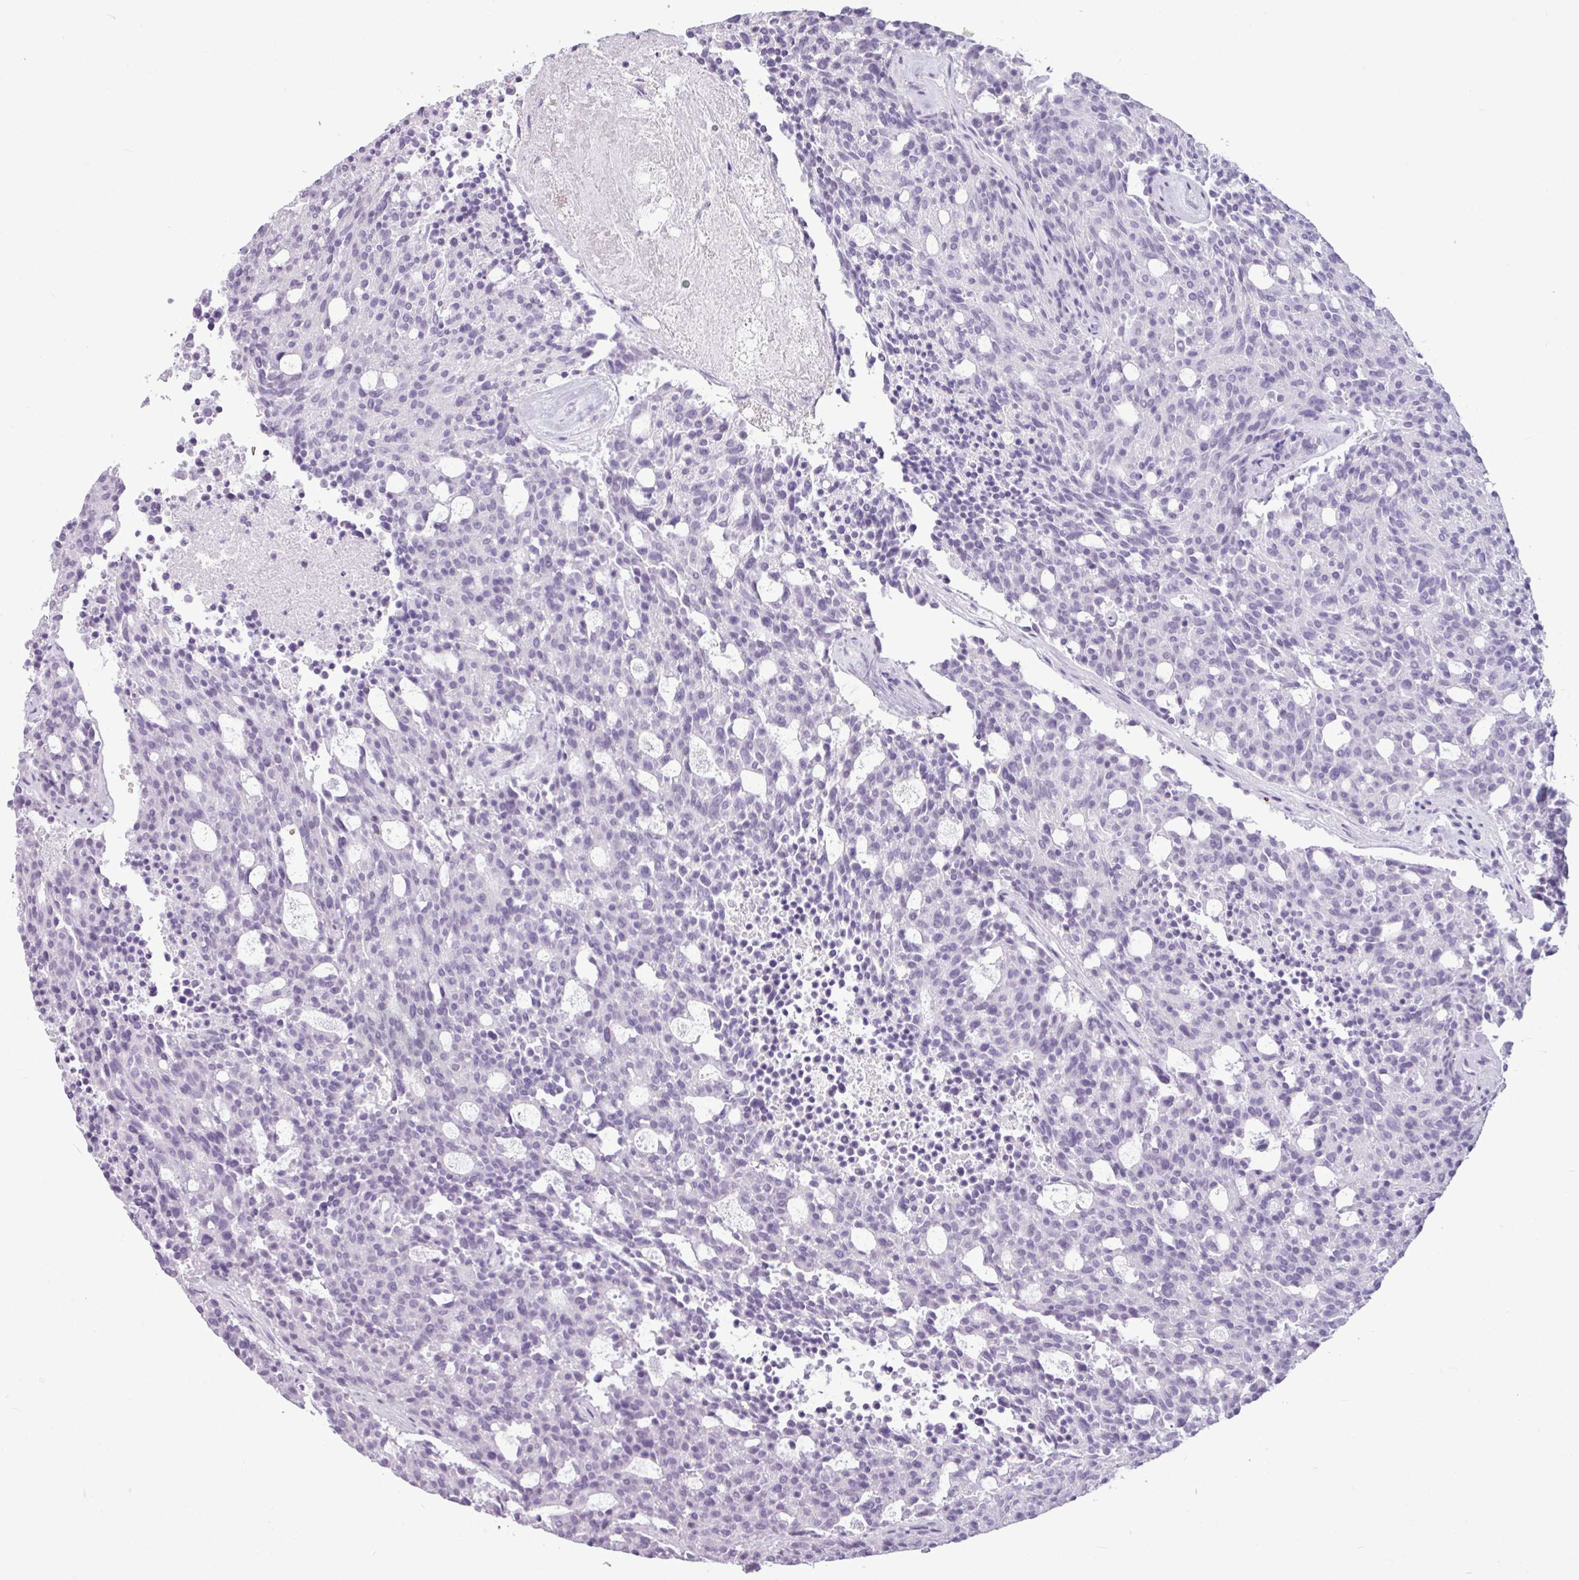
{"staining": {"intensity": "negative", "quantity": "none", "location": "none"}, "tissue": "carcinoid", "cell_type": "Tumor cells", "image_type": "cancer", "snomed": [{"axis": "morphology", "description": "Carcinoid, malignant, NOS"}, {"axis": "topography", "description": "Pancreas"}], "caption": "IHC of carcinoid (malignant) exhibits no positivity in tumor cells.", "gene": "AMY2A", "patient": {"sex": "female", "age": 54}}